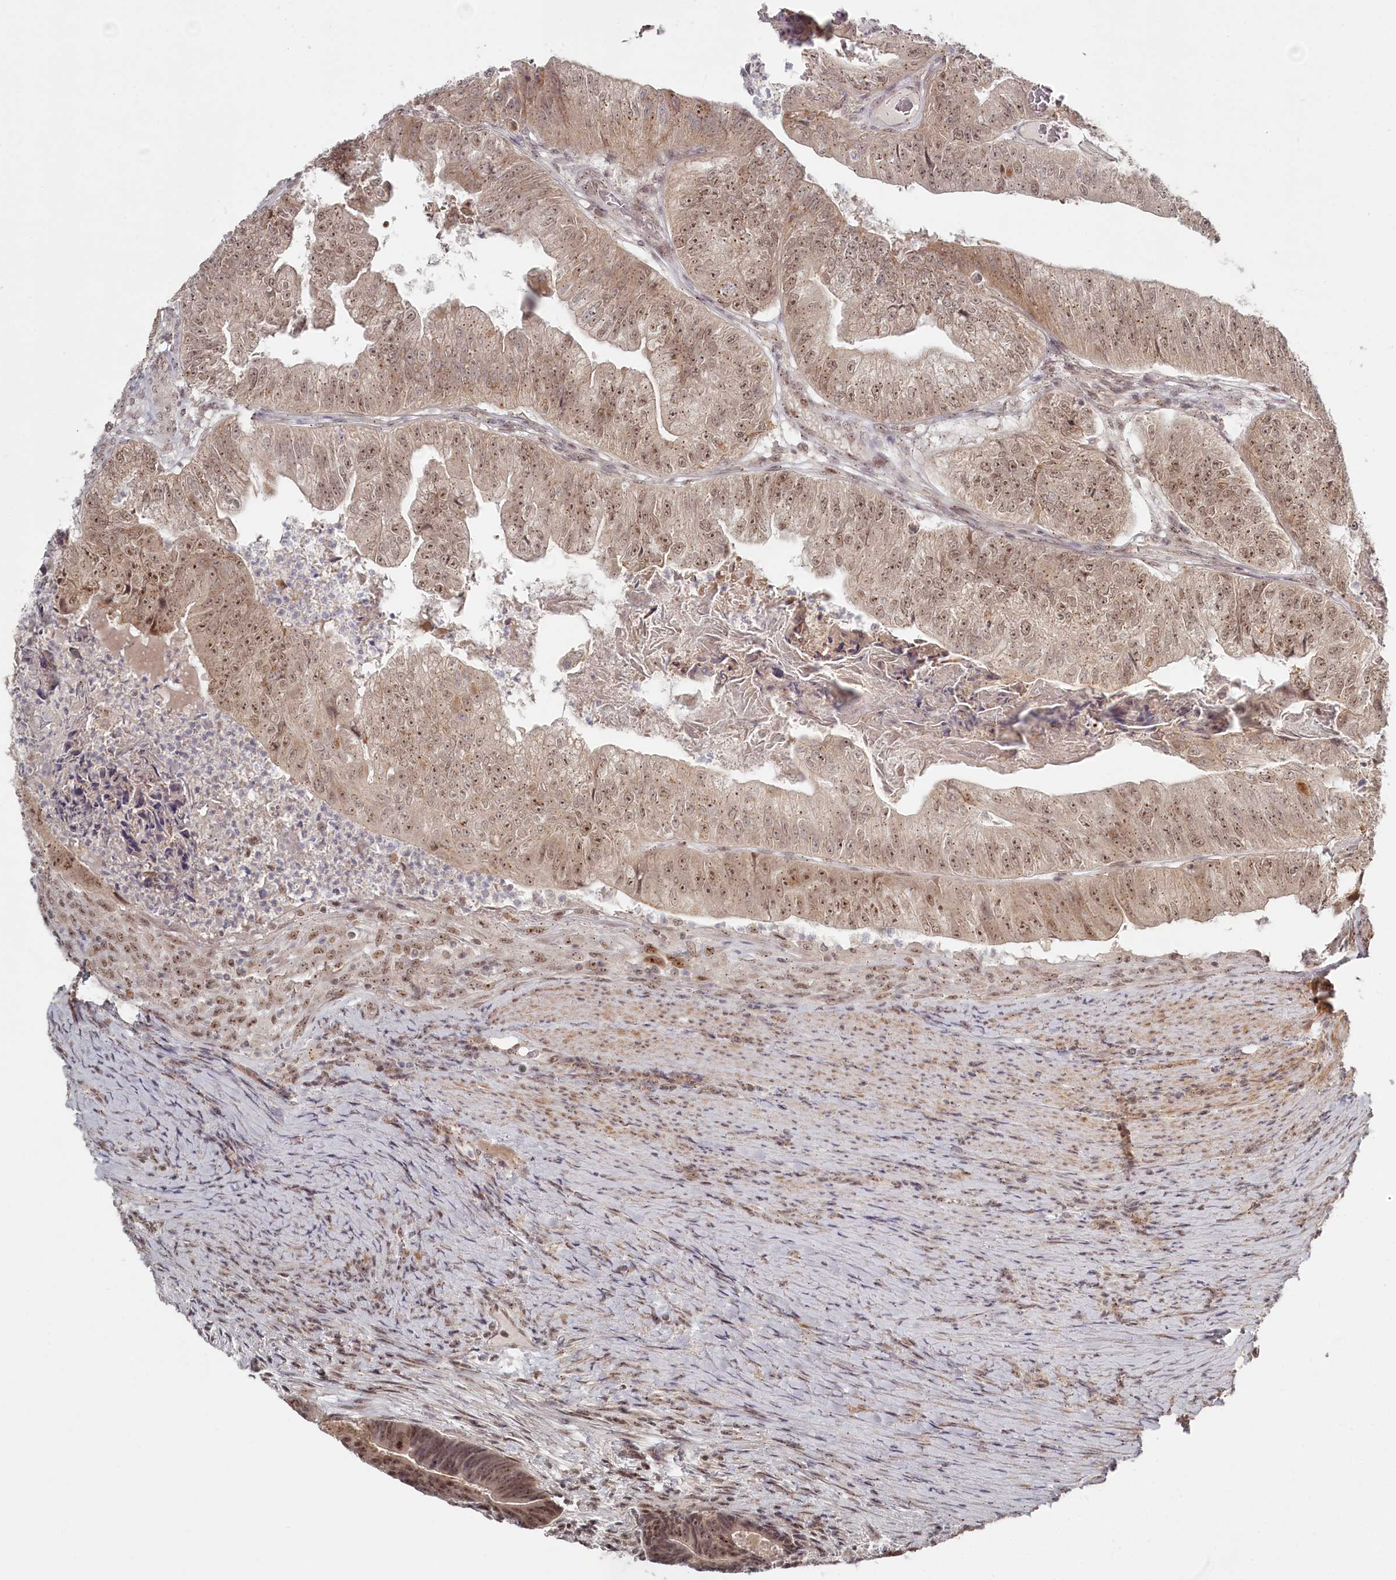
{"staining": {"intensity": "moderate", "quantity": ">75%", "location": "nuclear"}, "tissue": "colorectal cancer", "cell_type": "Tumor cells", "image_type": "cancer", "snomed": [{"axis": "morphology", "description": "Adenocarcinoma, NOS"}, {"axis": "topography", "description": "Colon"}], "caption": "An IHC micrograph of neoplastic tissue is shown. Protein staining in brown shows moderate nuclear positivity in adenocarcinoma (colorectal) within tumor cells. (IHC, brightfield microscopy, high magnification).", "gene": "EXOSC1", "patient": {"sex": "female", "age": 67}}